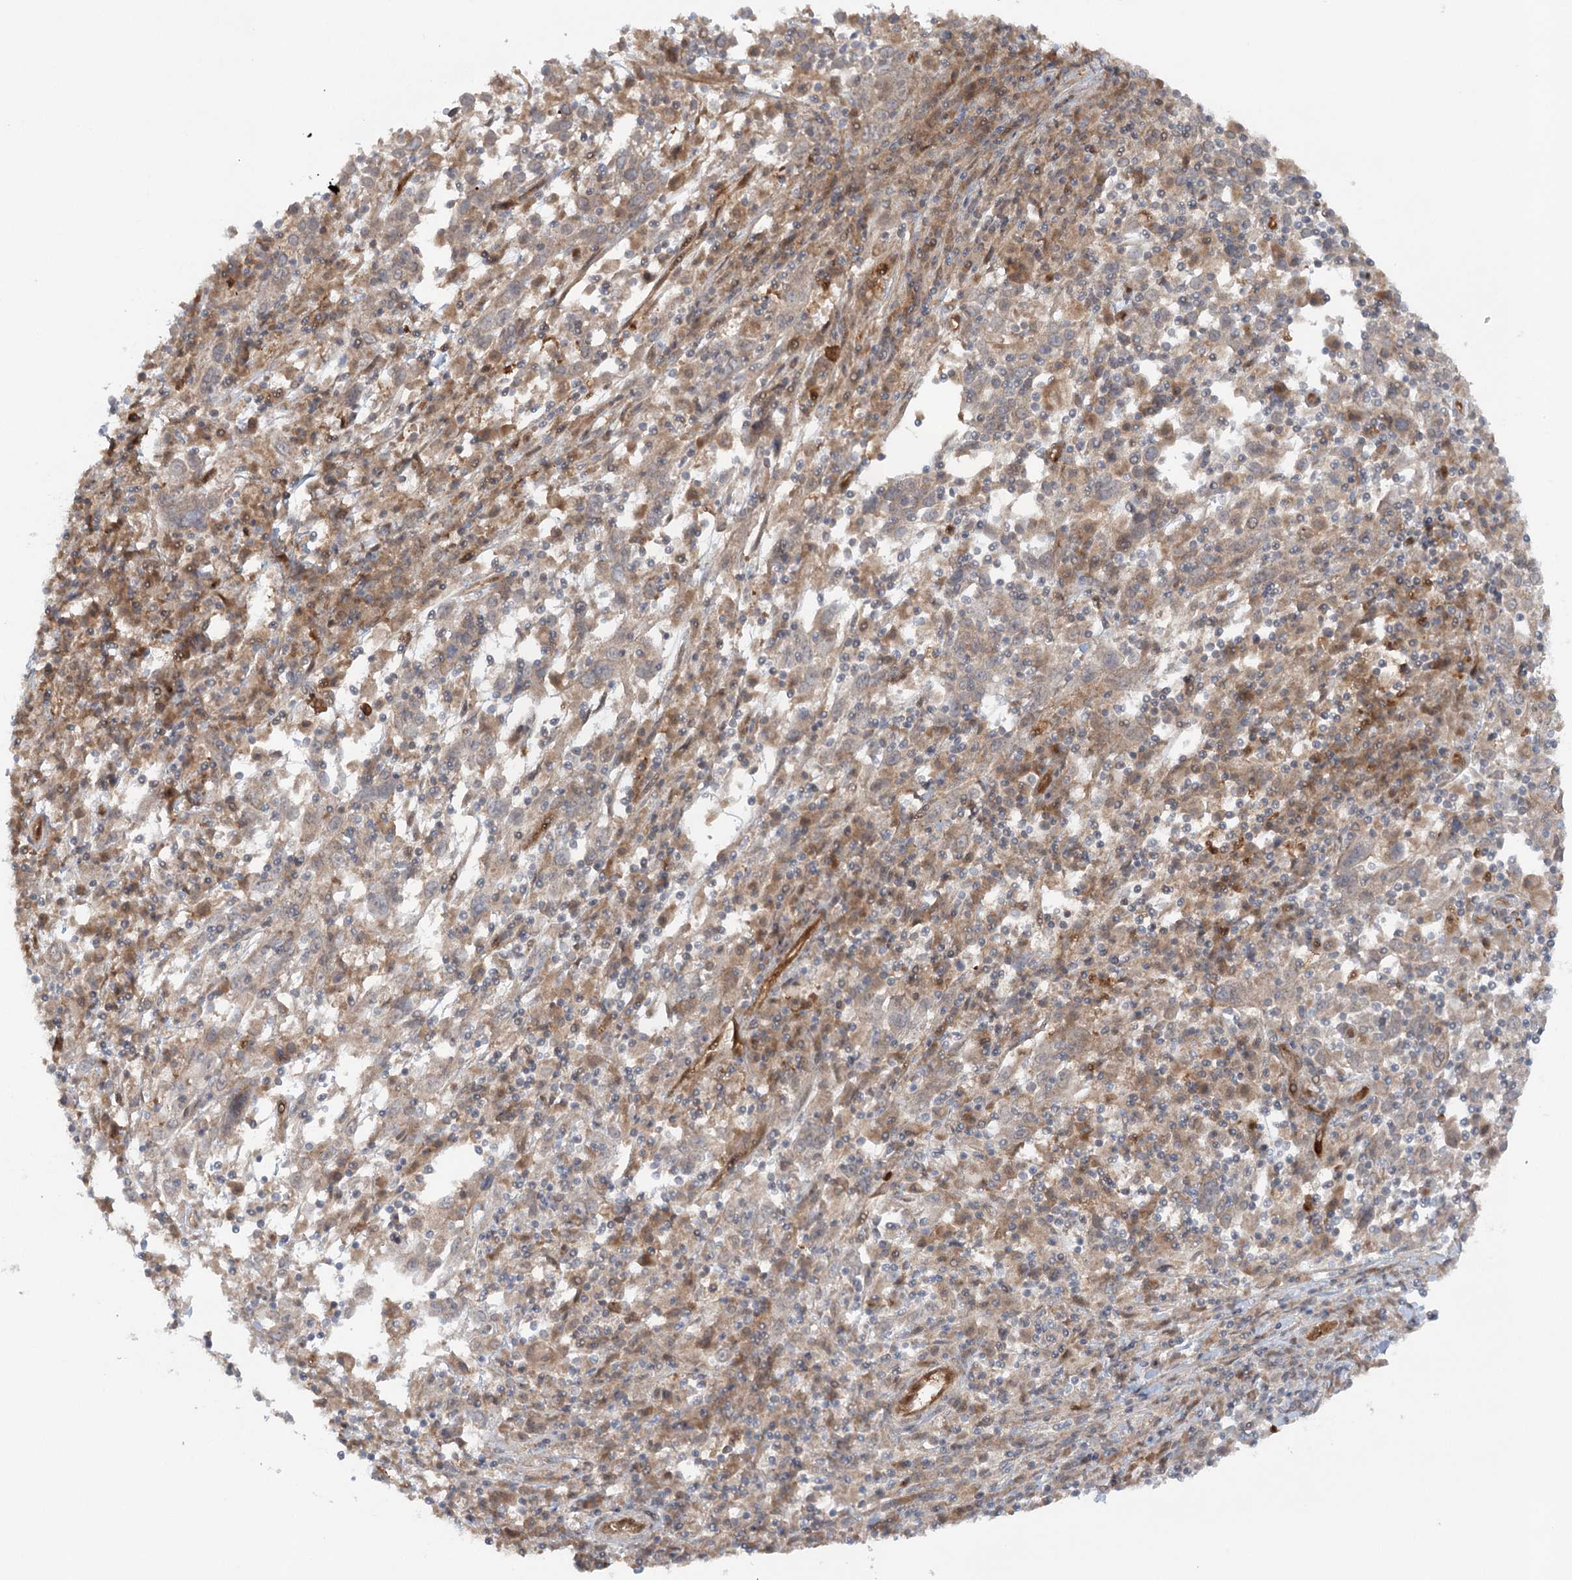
{"staining": {"intensity": "weak", "quantity": "25%-75%", "location": "cytoplasmic/membranous,nuclear"}, "tissue": "cervical cancer", "cell_type": "Tumor cells", "image_type": "cancer", "snomed": [{"axis": "morphology", "description": "Squamous cell carcinoma, NOS"}, {"axis": "topography", "description": "Cervix"}], "caption": "High-power microscopy captured an immunohistochemistry histopathology image of cervical cancer, revealing weak cytoplasmic/membranous and nuclear expression in about 25%-75% of tumor cells.", "gene": "GBE1", "patient": {"sex": "female", "age": 46}}